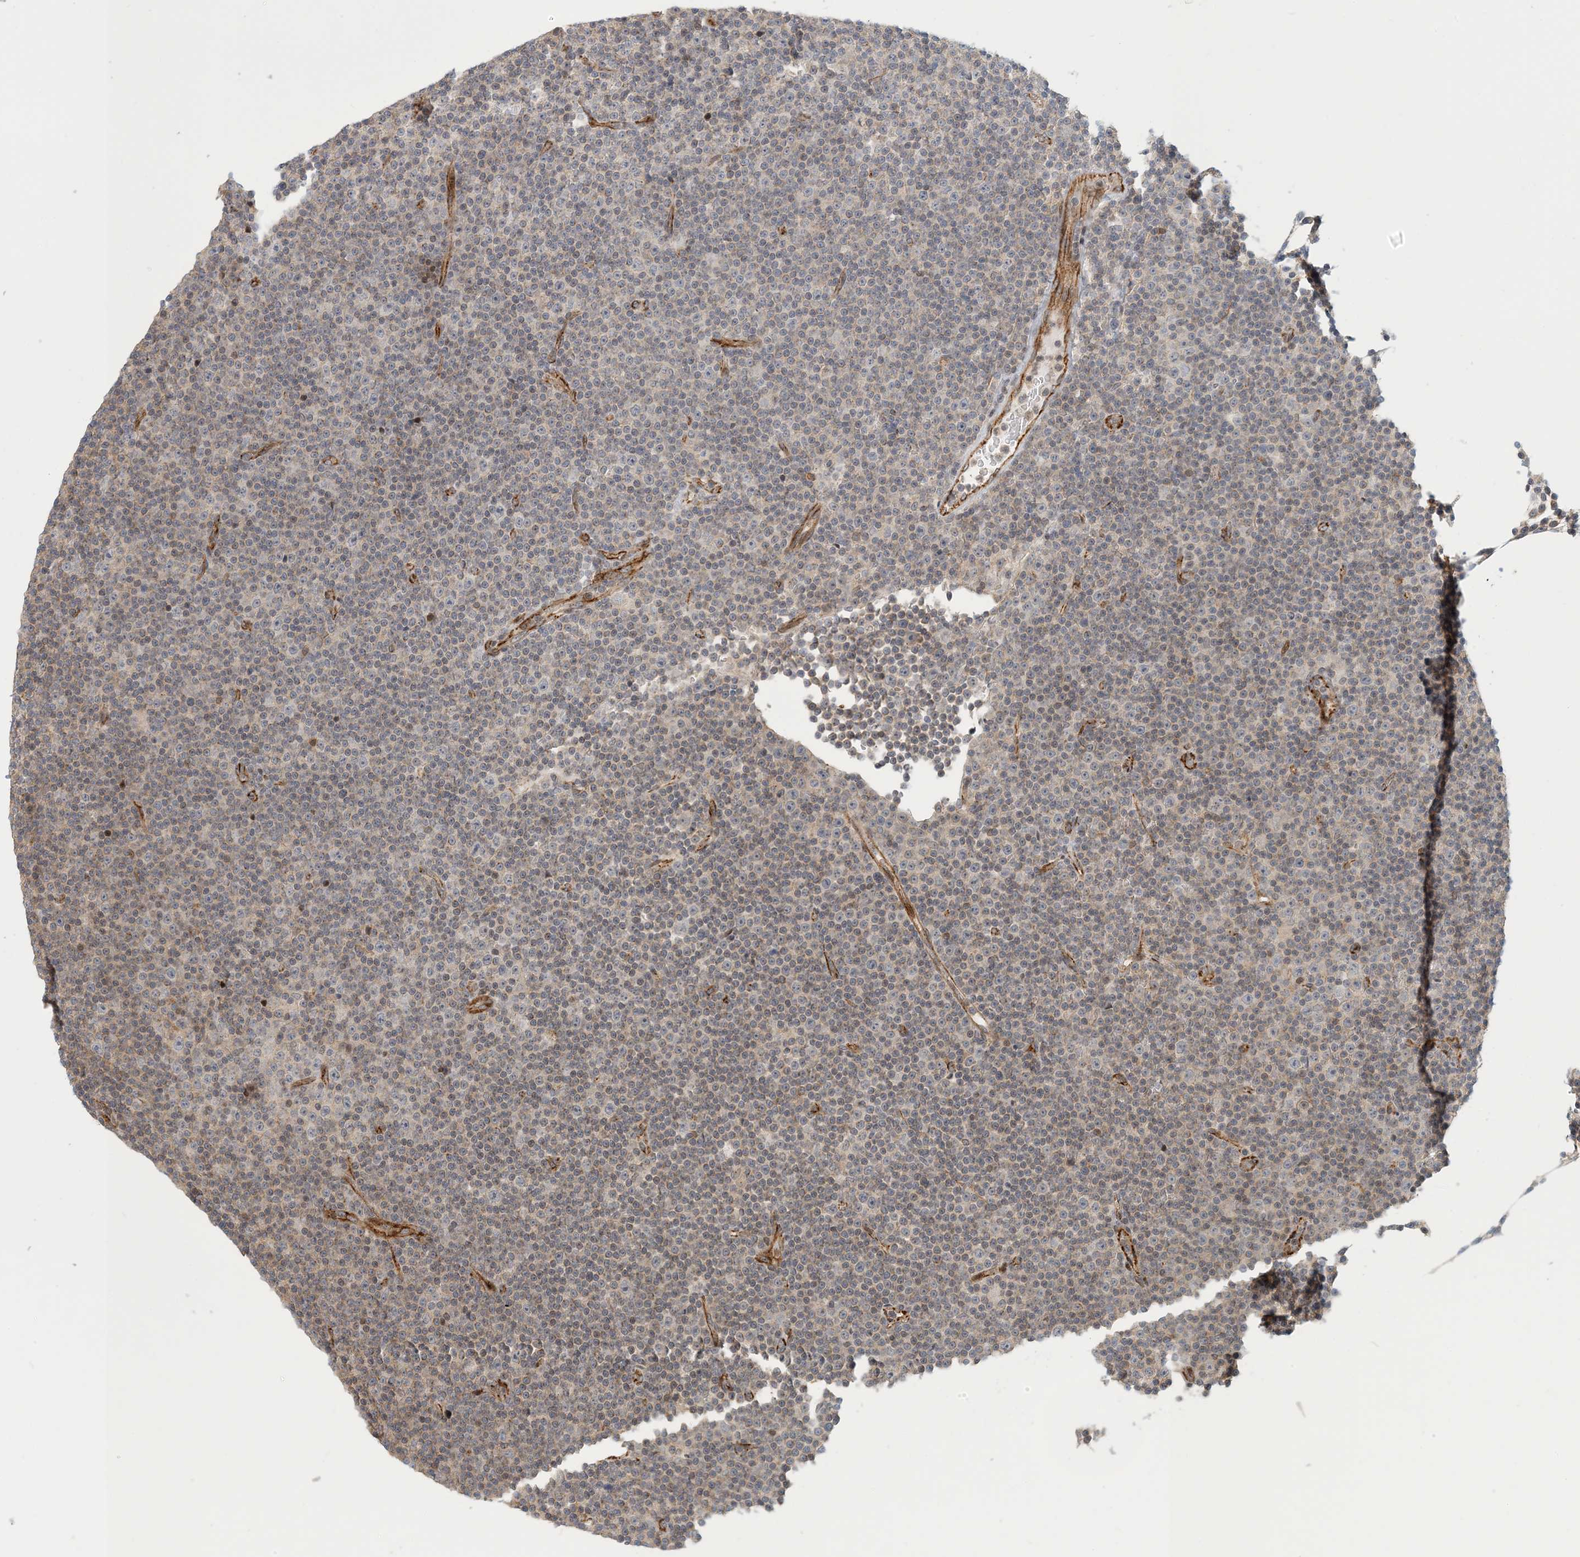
{"staining": {"intensity": "negative", "quantity": "none", "location": "none"}, "tissue": "lymphoma", "cell_type": "Tumor cells", "image_type": "cancer", "snomed": [{"axis": "morphology", "description": "Malignant lymphoma, non-Hodgkin's type, Low grade"}, {"axis": "topography", "description": "Lymph node"}], "caption": "Tumor cells are negative for protein expression in human low-grade malignant lymphoma, non-Hodgkin's type.", "gene": "MAPKBP1", "patient": {"sex": "female", "age": 67}}